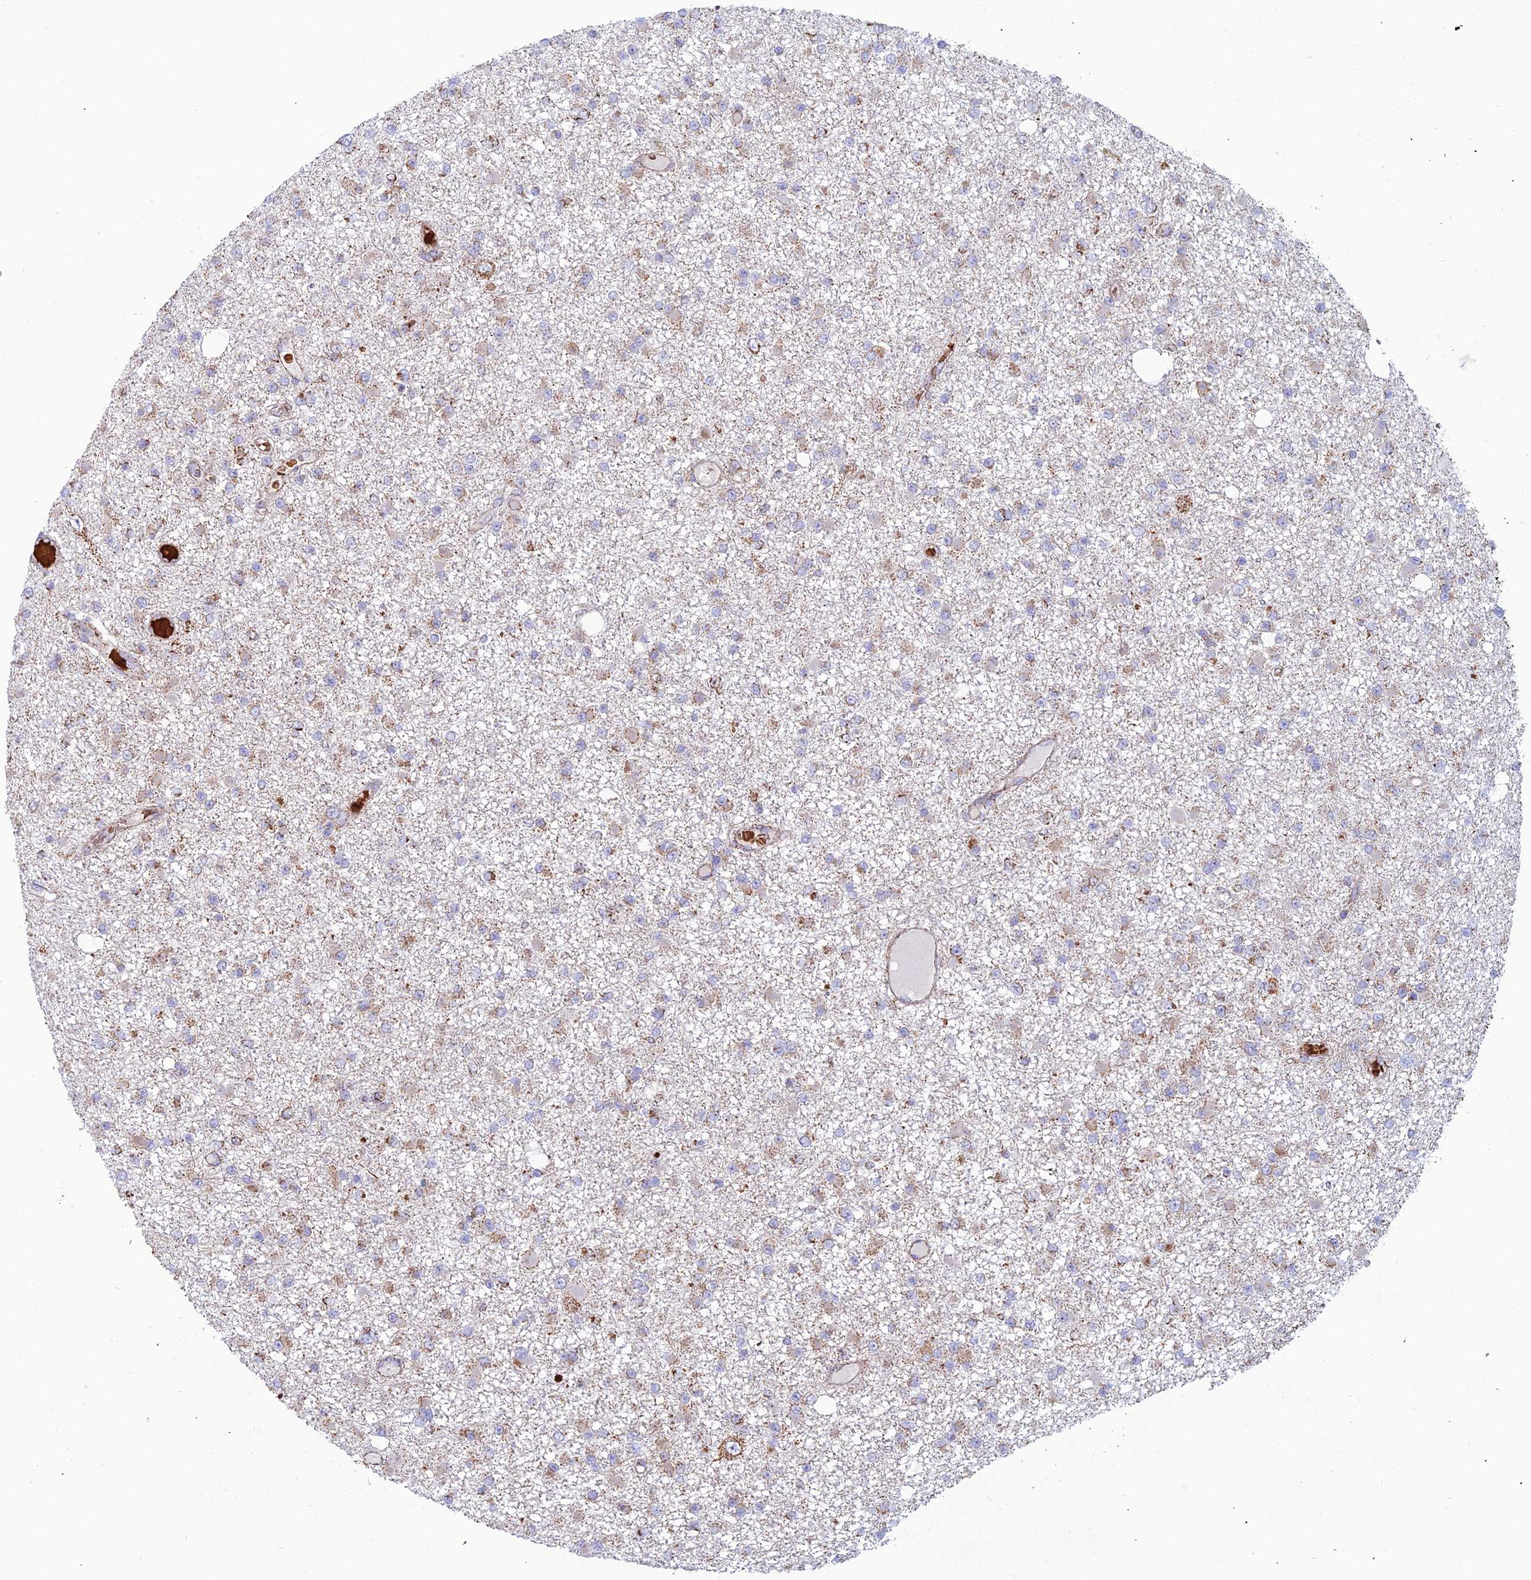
{"staining": {"intensity": "weak", "quantity": ">75%", "location": "cytoplasmic/membranous"}, "tissue": "glioma", "cell_type": "Tumor cells", "image_type": "cancer", "snomed": [{"axis": "morphology", "description": "Glioma, malignant, Low grade"}, {"axis": "topography", "description": "Brain"}], "caption": "IHC of human malignant glioma (low-grade) exhibits low levels of weak cytoplasmic/membranous positivity in about >75% of tumor cells. (Brightfield microscopy of DAB IHC at high magnification).", "gene": "SLC35F4", "patient": {"sex": "female", "age": 22}}